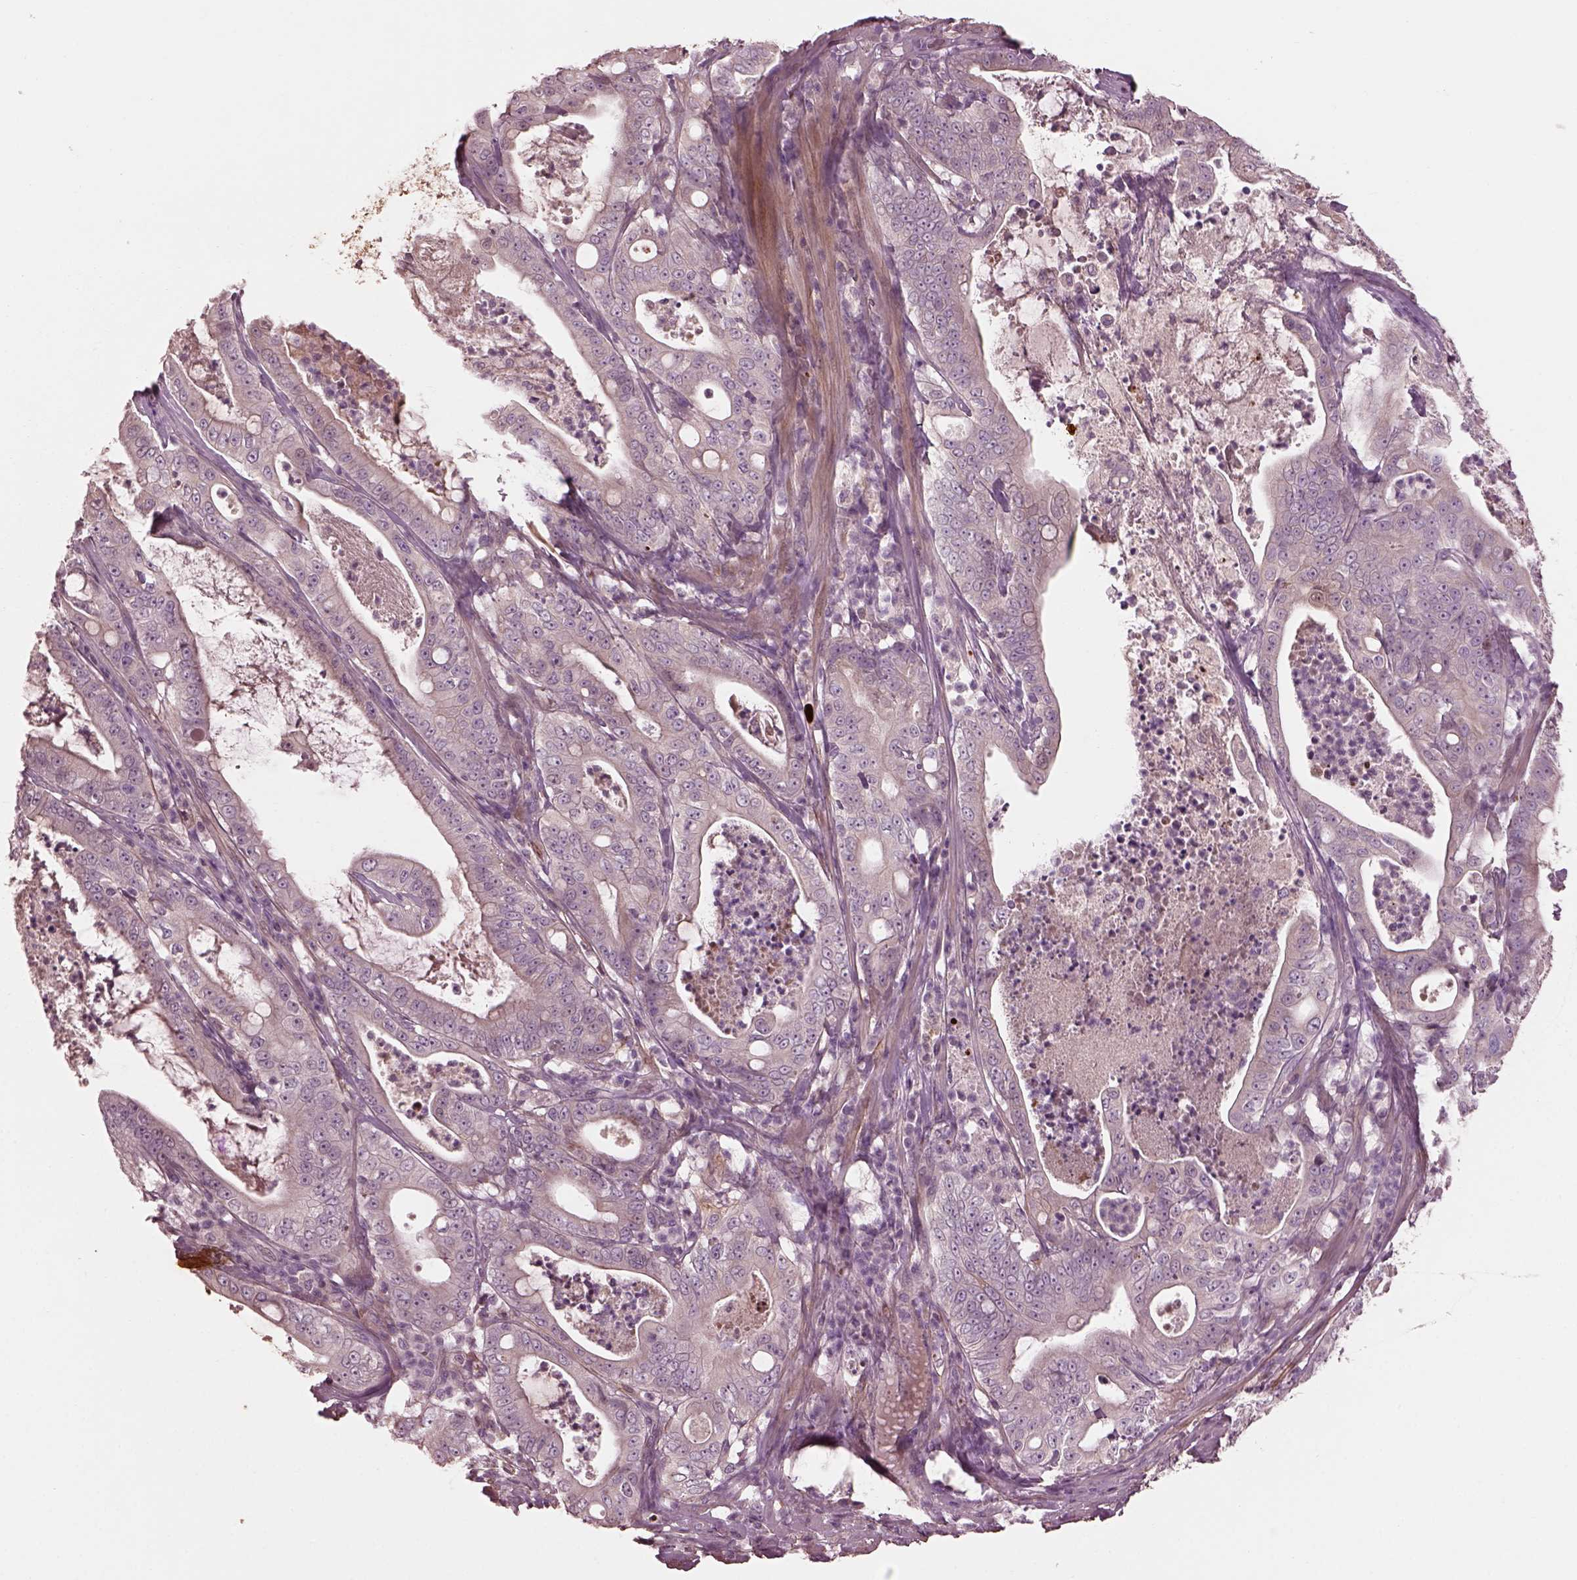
{"staining": {"intensity": "negative", "quantity": "none", "location": "none"}, "tissue": "pancreatic cancer", "cell_type": "Tumor cells", "image_type": "cancer", "snomed": [{"axis": "morphology", "description": "Adenocarcinoma, NOS"}, {"axis": "topography", "description": "Pancreas"}], "caption": "Immunohistochemistry photomicrograph of neoplastic tissue: pancreatic adenocarcinoma stained with DAB demonstrates no significant protein staining in tumor cells. (DAB immunohistochemistry (IHC), high magnification).", "gene": "EFEMP1", "patient": {"sex": "male", "age": 71}}